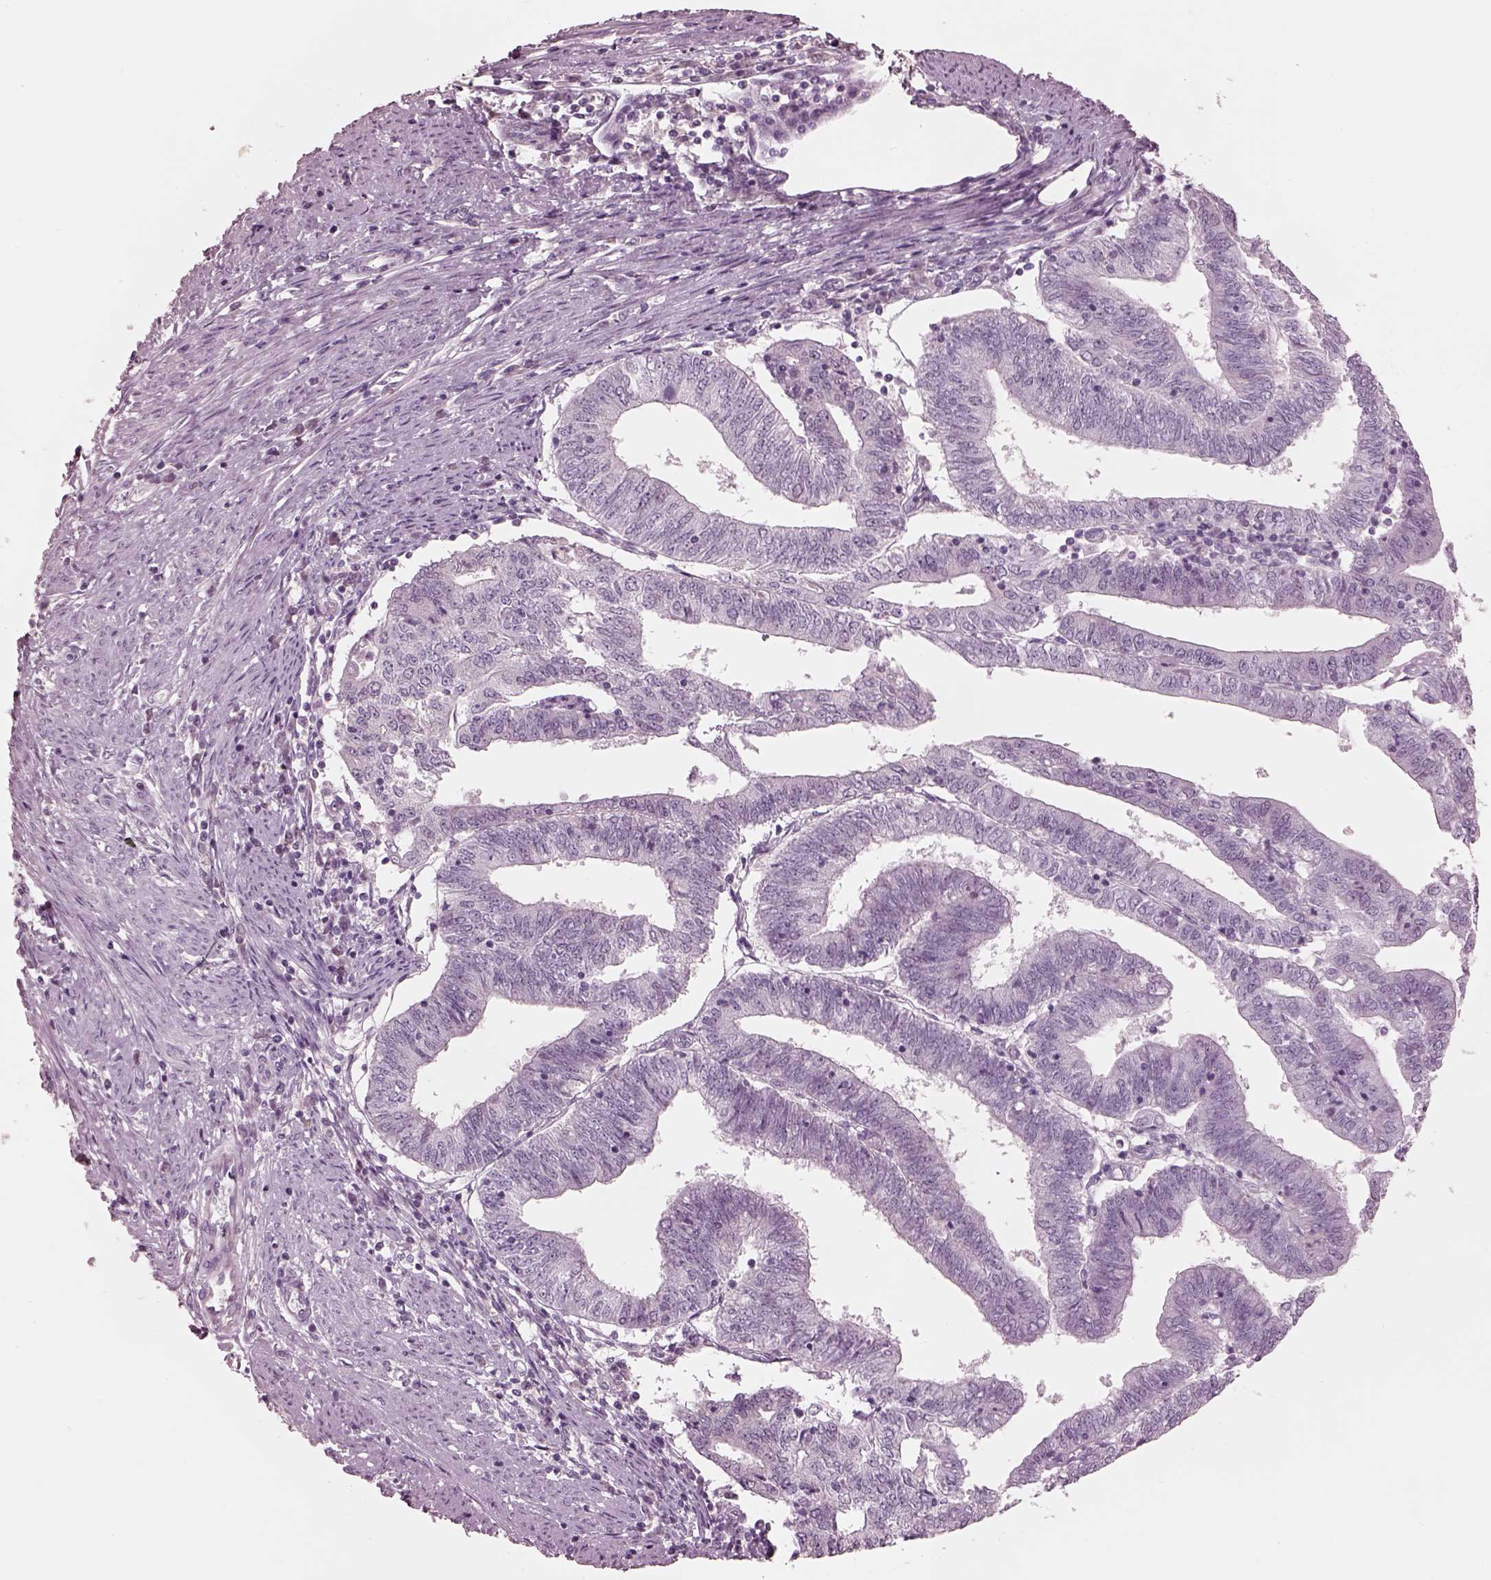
{"staining": {"intensity": "negative", "quantity": "none", "location": "none"}, "tissue": "endometrial cancer", "cell_type": "Tumor cells", "image_type": "cancer", "snomed": [{"axis": "morphology", "description": "Adenocarcinoma, NOS"}, {"axis": "topography", "description": "Endometrium"}], "caption": "A high-resolution histopathology image shows IHC staining of adenocarcinoma (endometrial), which reveals no significant expression in tumor cells.", "gene": "GARIN4", "patient": {"sex": "female", "age": 82}}